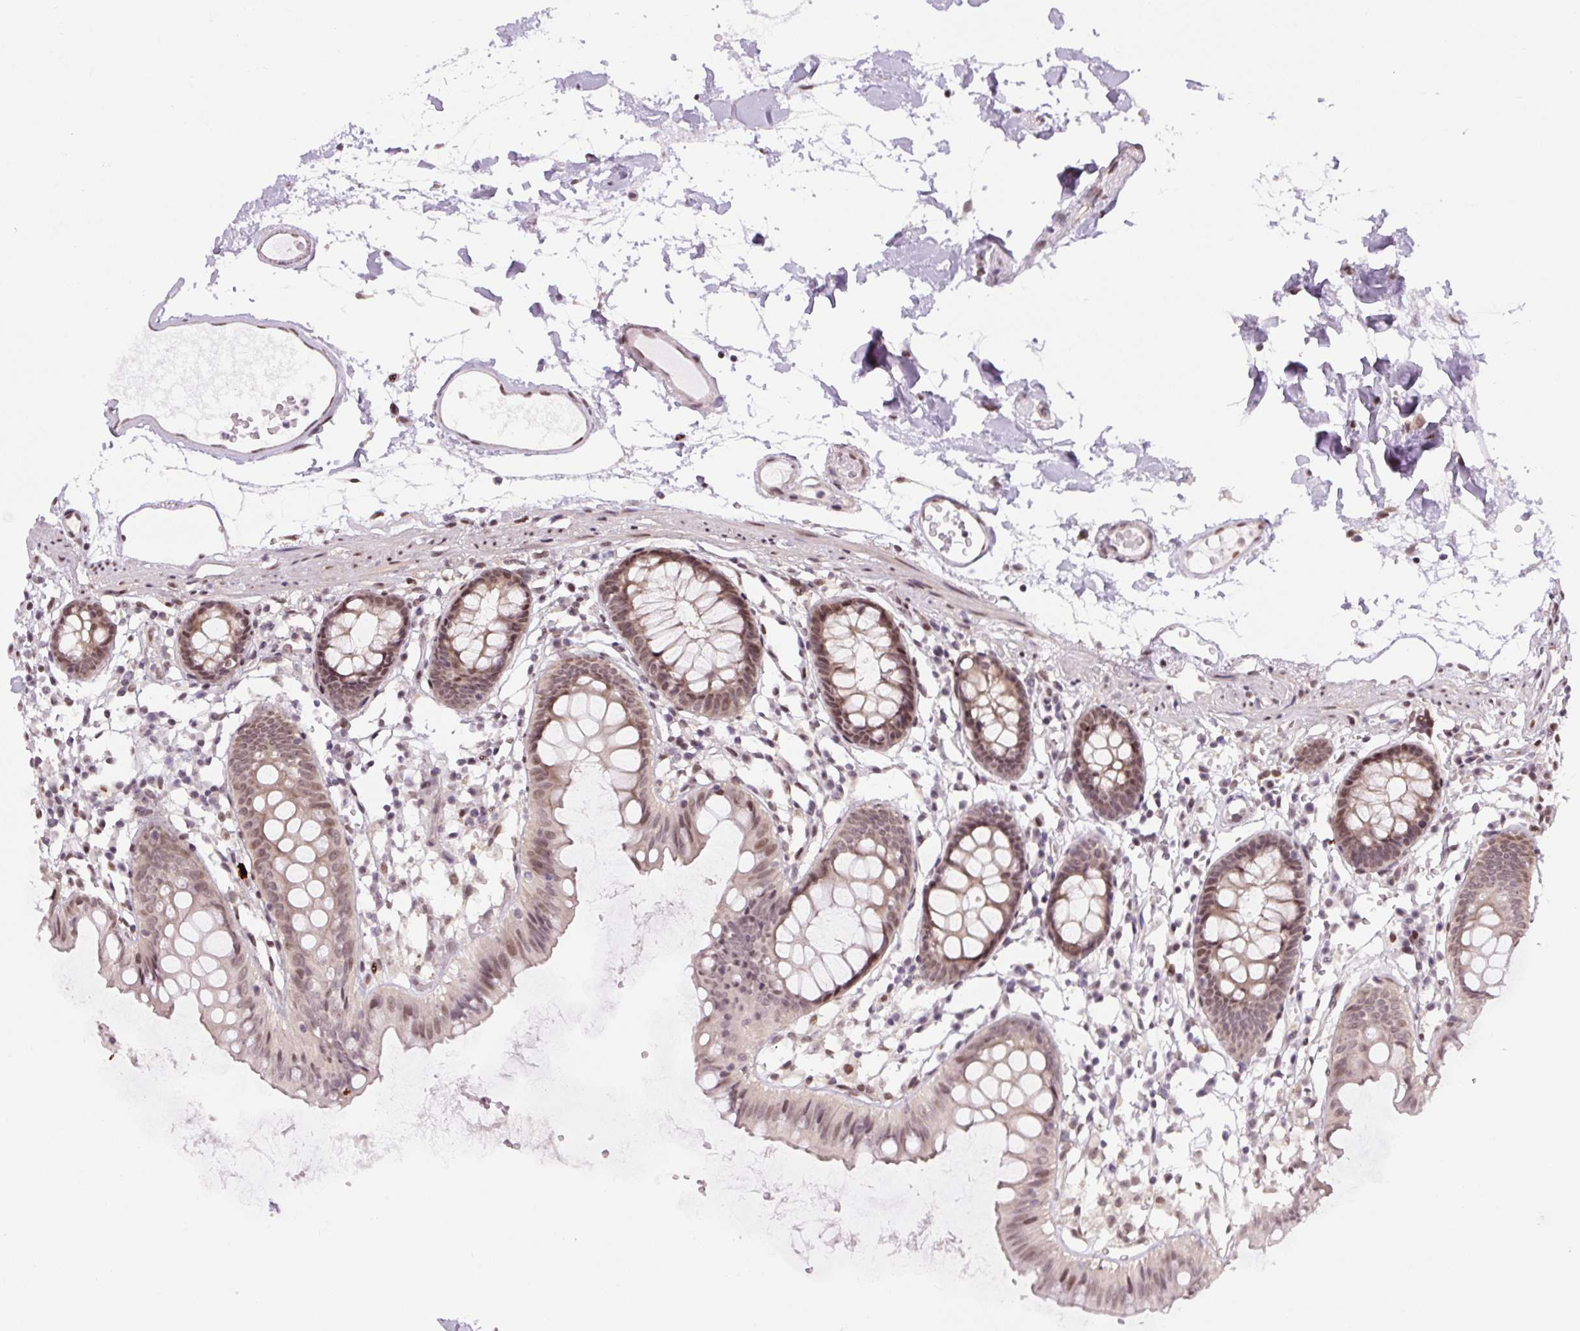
{"staining": {"intensity": "moderate", "quantity": ">75%", "location": "nuclear"}, "tissue": "colon", "cell_type": "Endothelial cells", "image_type": "normal", "snomed": [{"axis": "morphology", "description": "Normal tissue, NOS"}, {"axis": "topography", "description": "Colon"}], "caption": "Colon stained with a protein marker shows moderate staining in endothelial cells.", "gene": "TCFL5", "patient": {"sex": "female", "age": 84}}